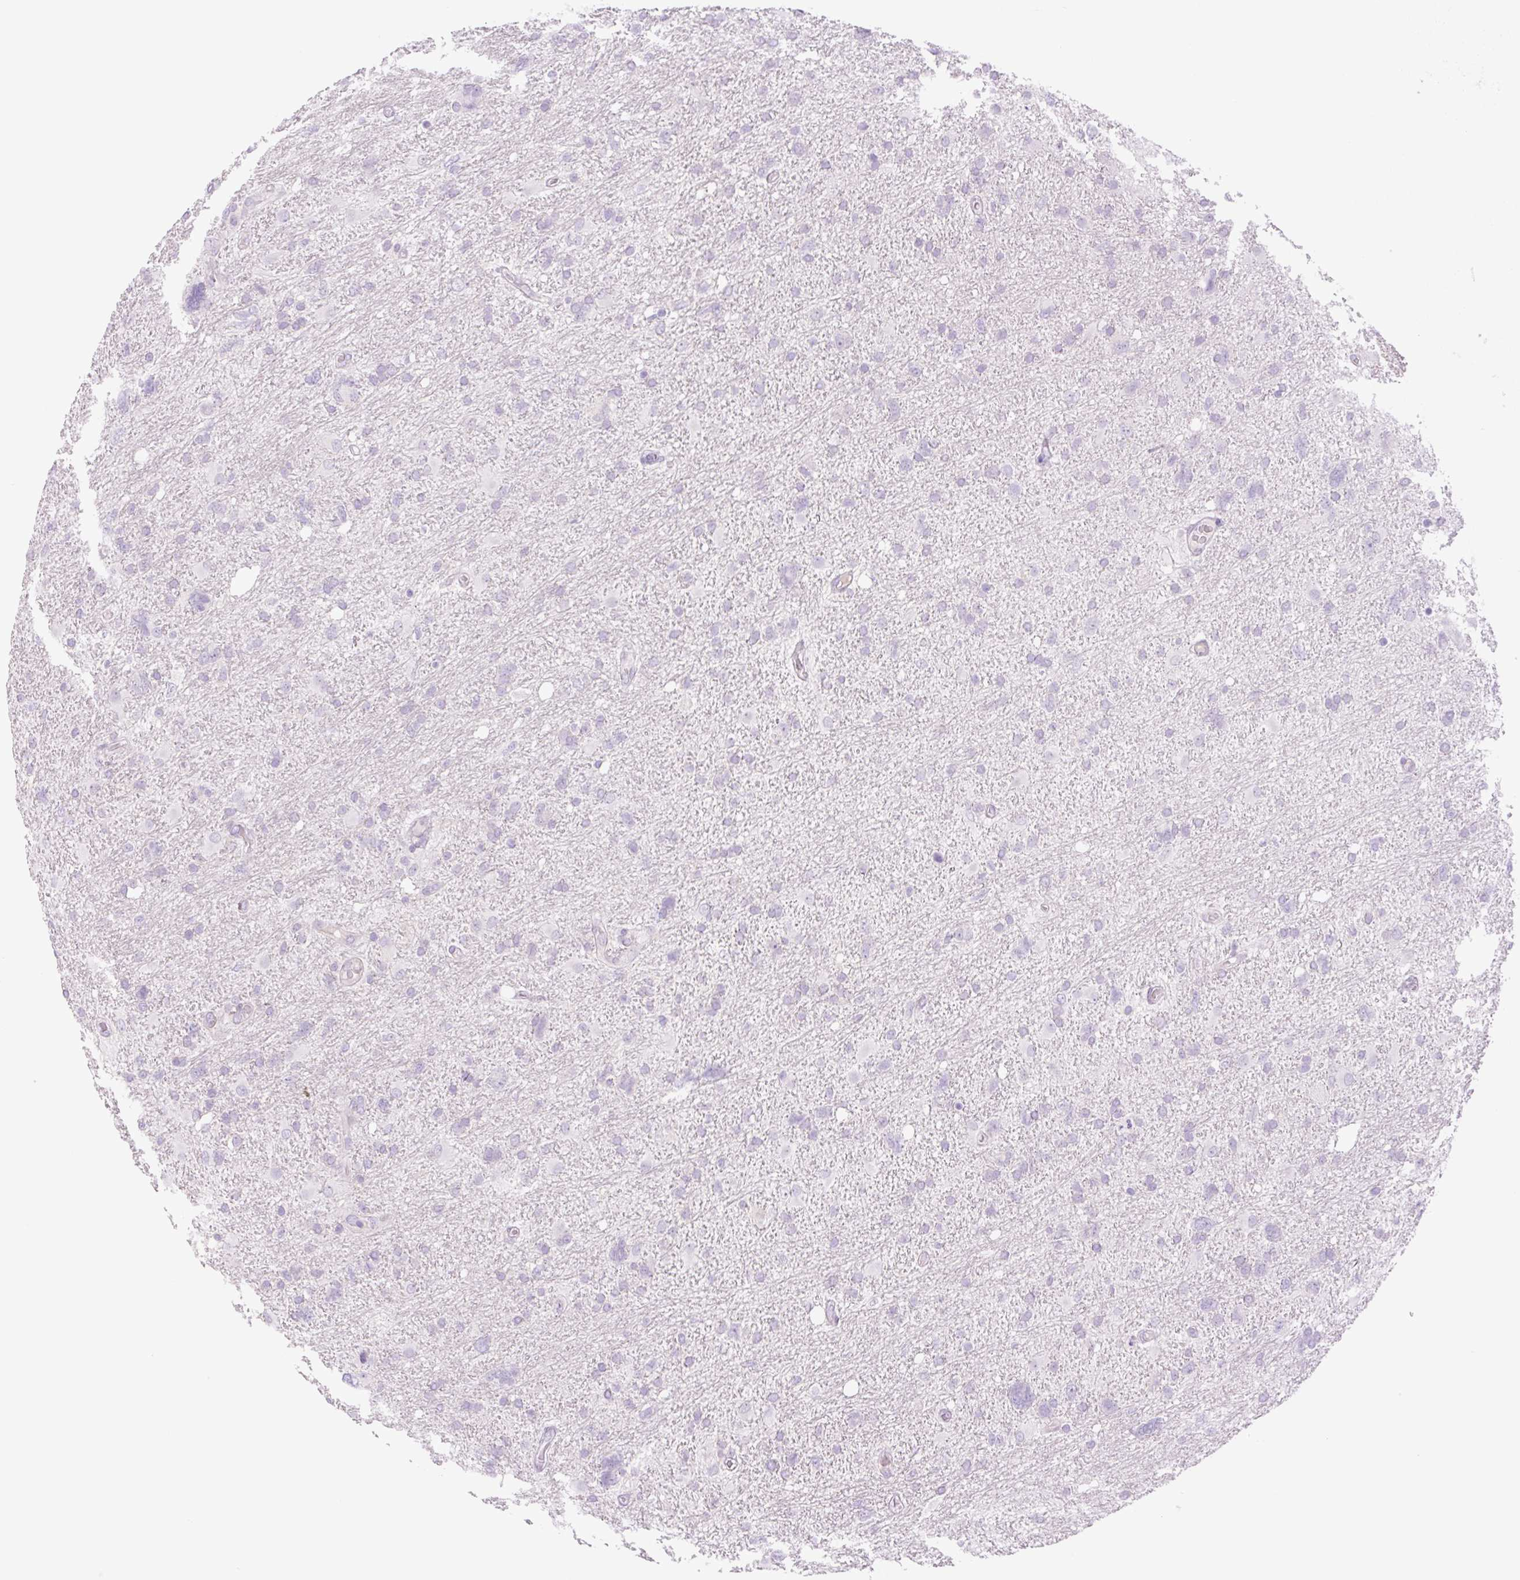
{"staining": {"intensity": "negative", "quantity": "none", "location": "none"}, "tissue": "glioma", "cell_type": "Tumor cells", "image_type": "cancer", "snomed": [{"axis": "morphology", "description": "Glioma, malignant, High grade"}, {"axis": "topography", "description": "Brain"}], "caption": "Glioma was stained to show a protein in brown. There is no significant expression in tumor cells.", "gene": "TBX15", "patient": {"sex": "male", "age": 61}}